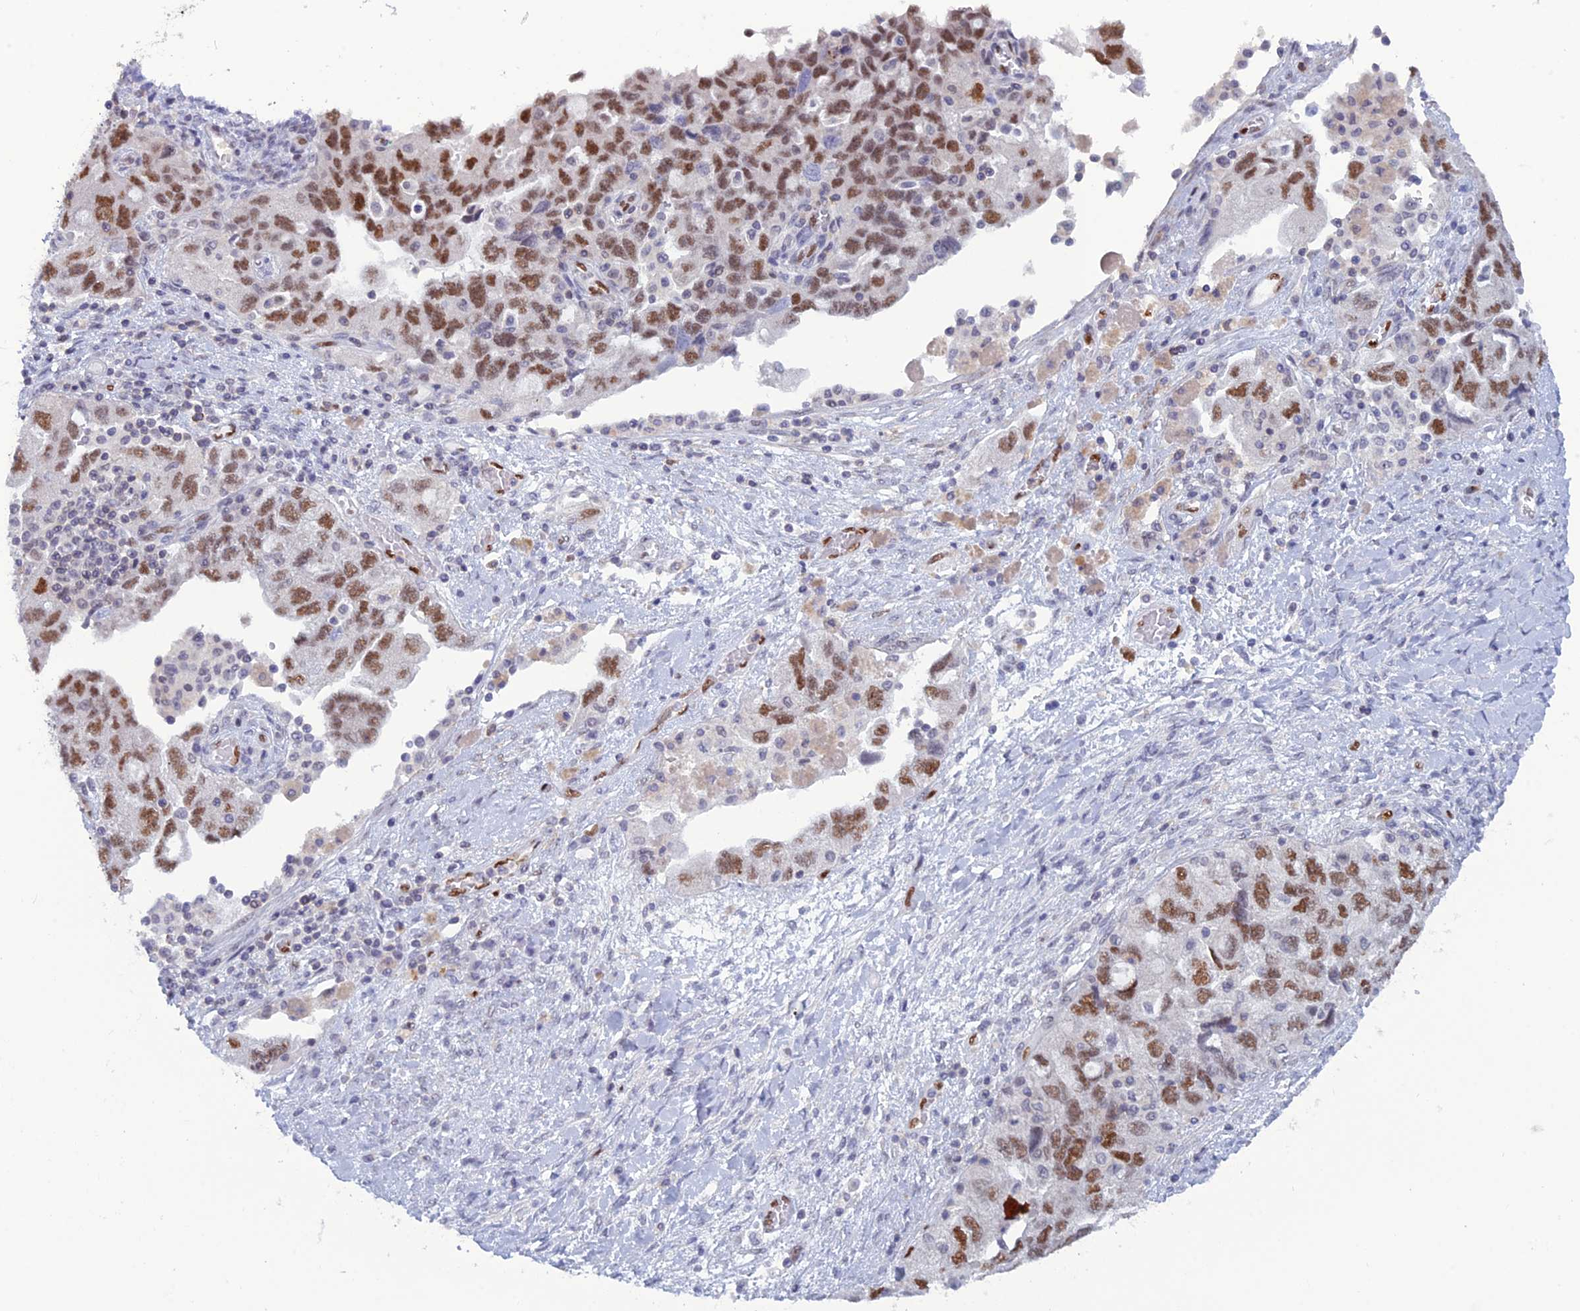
{"staining": {"intensity": "moderate", "quantity": ">75%", "location": "nuclear"}, "tissue": "ovarian cancer", "cell_type": "Tumor cells", "image_type": "cancer", "snomed": [{"axis": "morphology", "description": "Carcinoma, NOS"}, {"axis": "morphology", "description": "Cystadenocarcinoma, serous, NOS"}, {"axis": "topography", "description": "Ovary"}], "caption": "Ovarian cancer stained for a protein (brown) exhibits moderate nuclear positive expression in about >75% of tumor cells.", "gene": "NOL4L", "patient": {"sex": "female", "age": 69}}